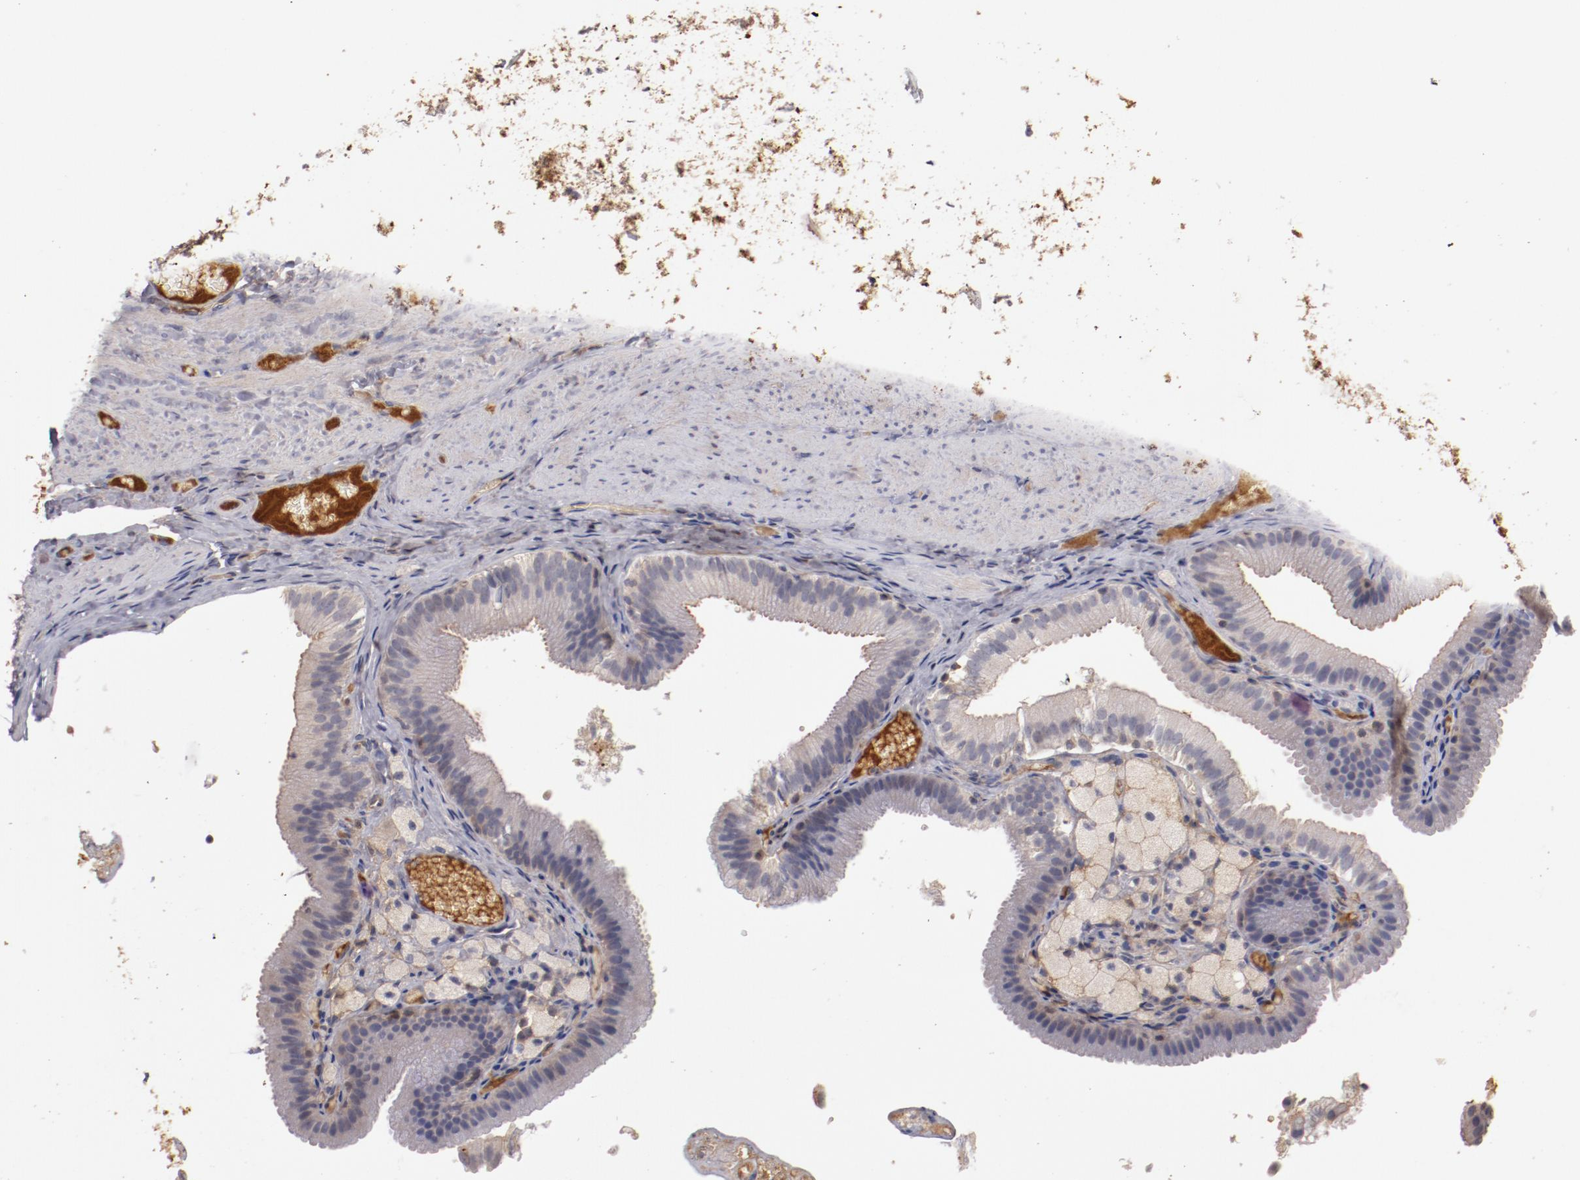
{"staining": {"intensity": "weak", "quantity": "<25%", "location": "cytoplasmic/membranous"}, "tissue": "gallbladder", "cell_type": "Glandular cells", "image_type": "normal", "snomed": [{"axis": "morphology", "description": "Normal tissue, NOS"}, {"axis": "topography", "description": "Gallbladder"}], "caption": "Normal gallbladder was stained to show a protein in brown. There is no significant staining in glandular cells.", "gene": "MBL2", "patient": {"sex": "female", "age": 24}}